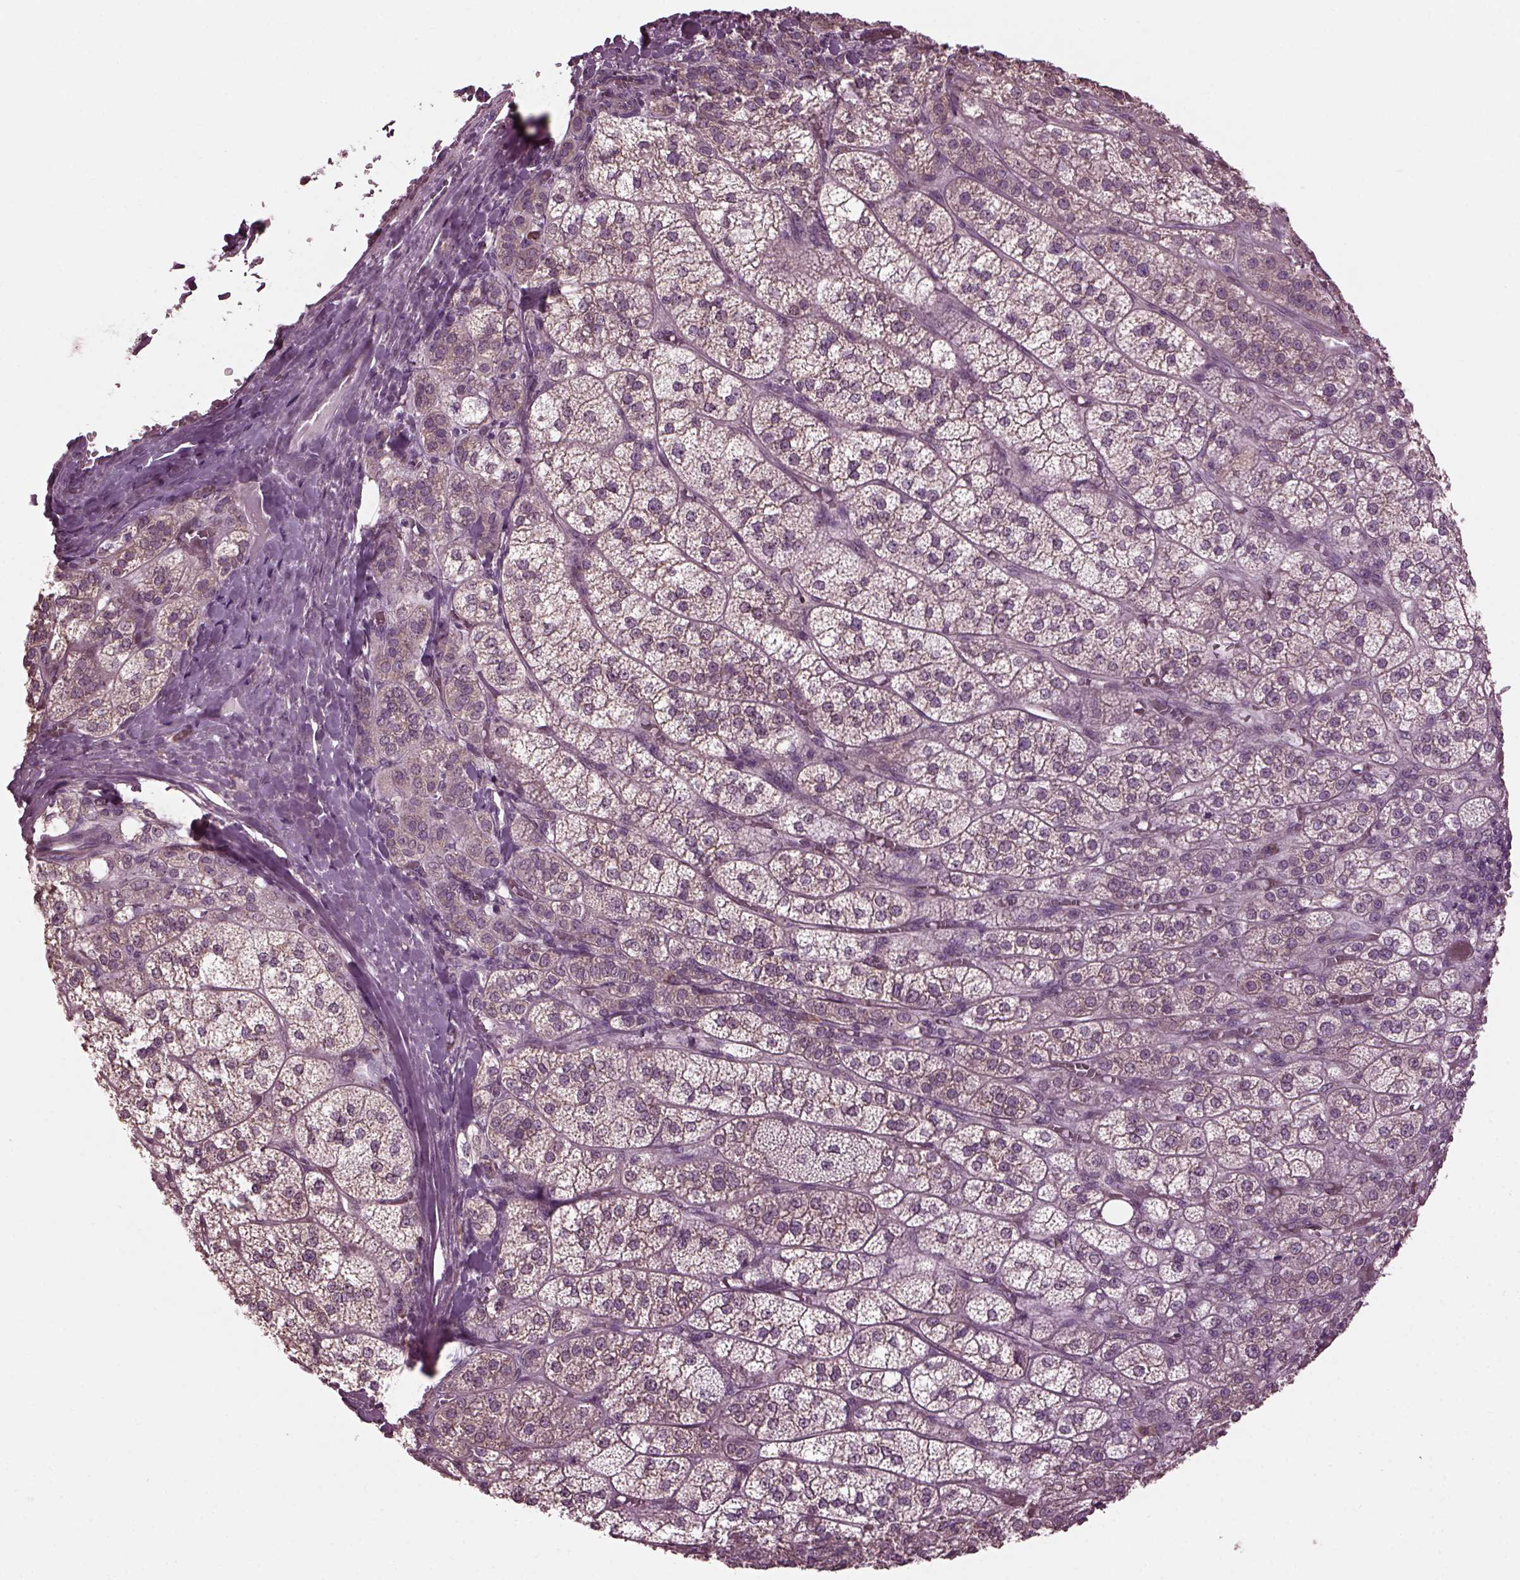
{"staining": {"intensity": "weak", "quantity": ">75%", "location": "cytoplasmic/membranous"}, "tissue": "adrenal gland", "cell_type": "Glandular cells", "image_type": "normal", "snomed": [{"axis": "morphology", "description": "Normal tissue, NOS"}, {"axis": "topography", "description": "Adrenal gland"}], "caption": "Immunohistochemical staining of normal adrenal gland exhibits >75% levels of weak cytoplasmic/membranous protein positivity in approximately >75% of glandular cells. The staining was performed using DAB (3,3'-diaminobenzidine) to visualize the protein expression in brown, while the nuclei were stained in blue with hematoxylin (Magnification: 20x).", "gene": "CABP5", "patient": {"sex": "female", "age": 60}}